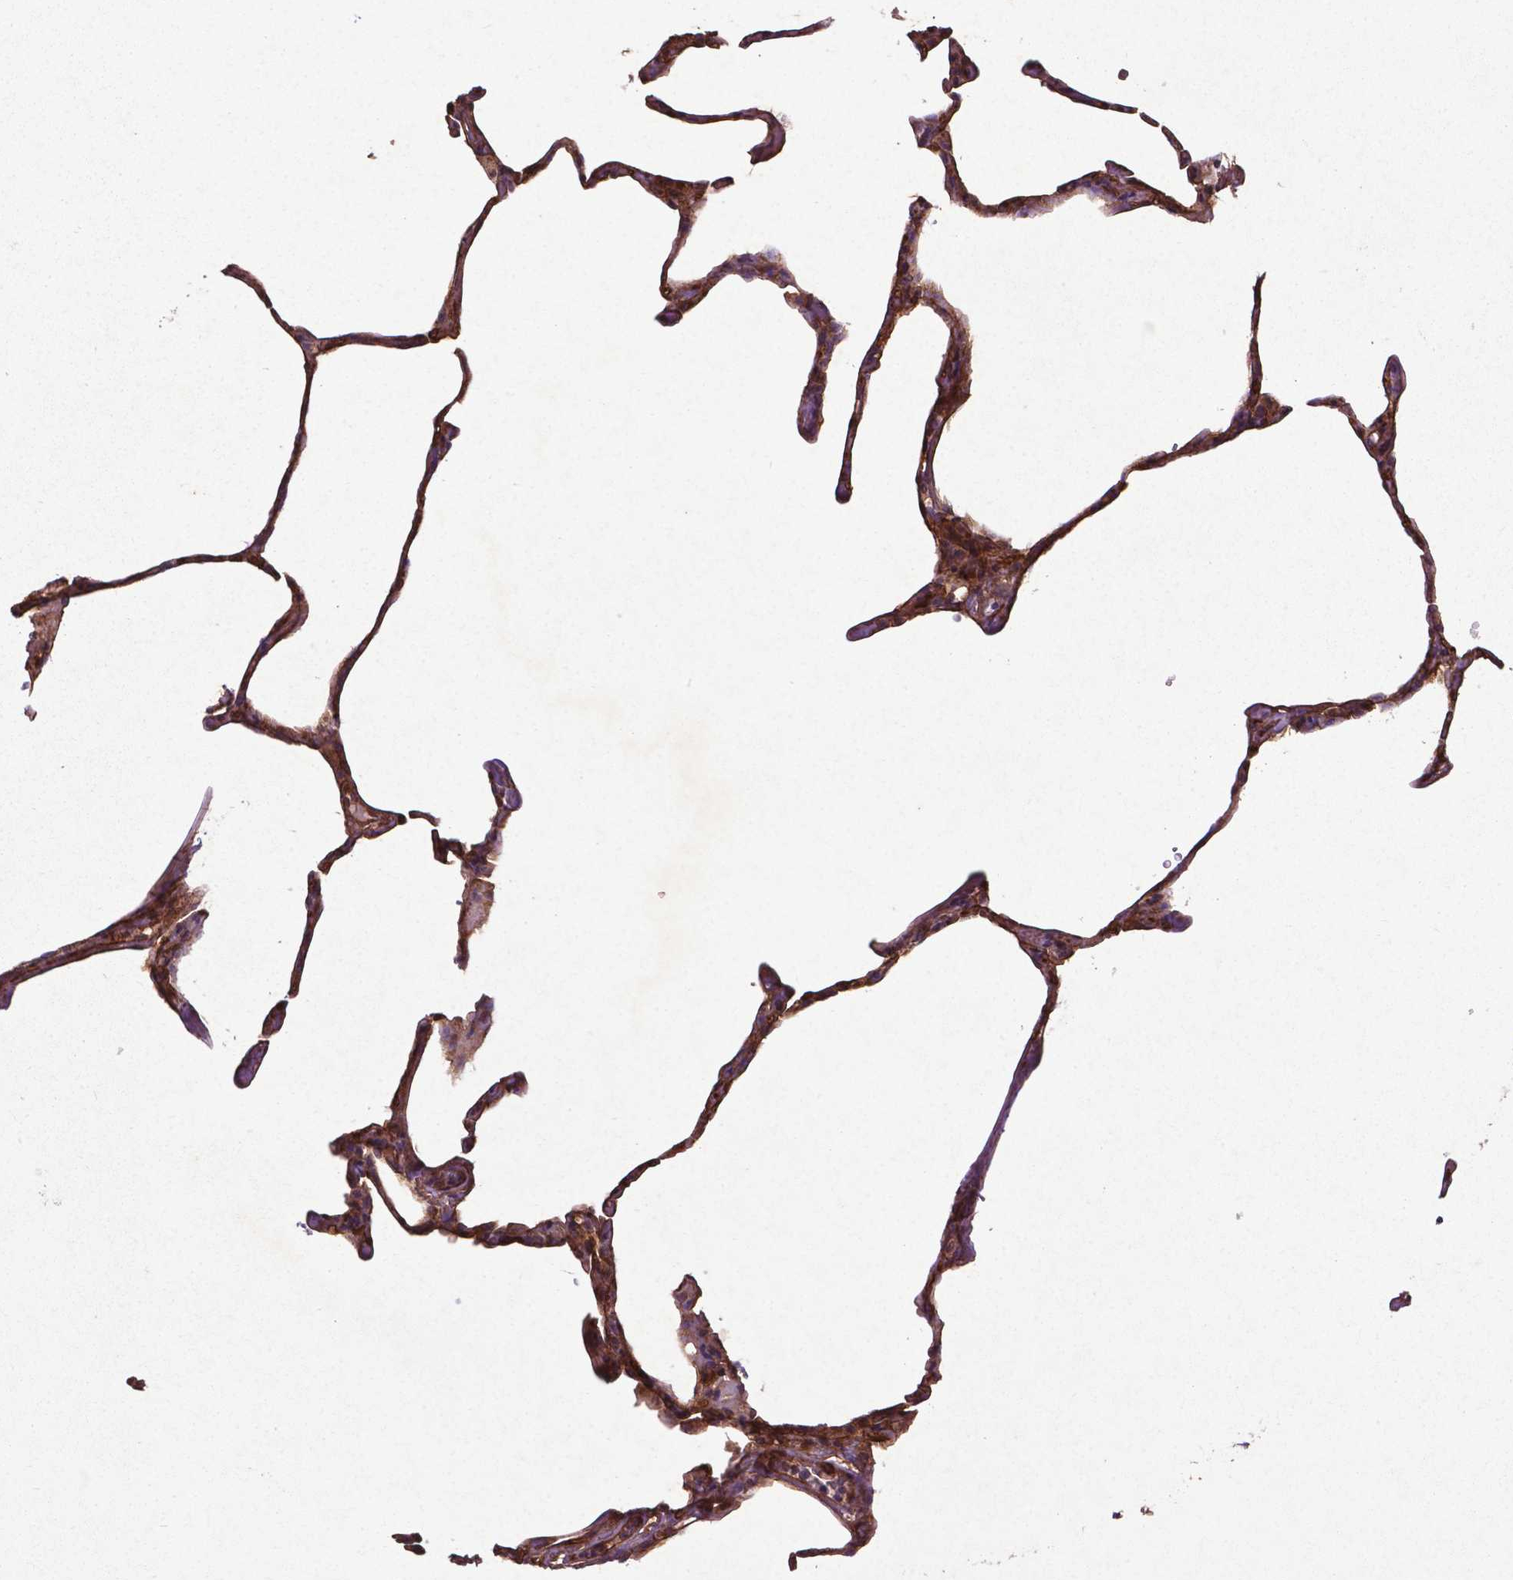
{"staining": {"intensity": "moderate", "quantity": ">75%", "location": "cytoplasmic/membranous"}, "tissue": "lung", "cell_type": "Alveolar cells", "image_type": "normal", "snomed": [{"axis": "morphology", "description": "Normal tissue, NOS"}, {"axis": "topography", "description": "Lung"}], "caption": "IHC photomicrograph of unremarkable lung stained for a protein (brown), which shows medium levels of moderate cytoplasmic/membranous expression in approximately >75% of alveolar cells.", "gene": "RRAS", "patient": {"sex": "male", "age": 65}}